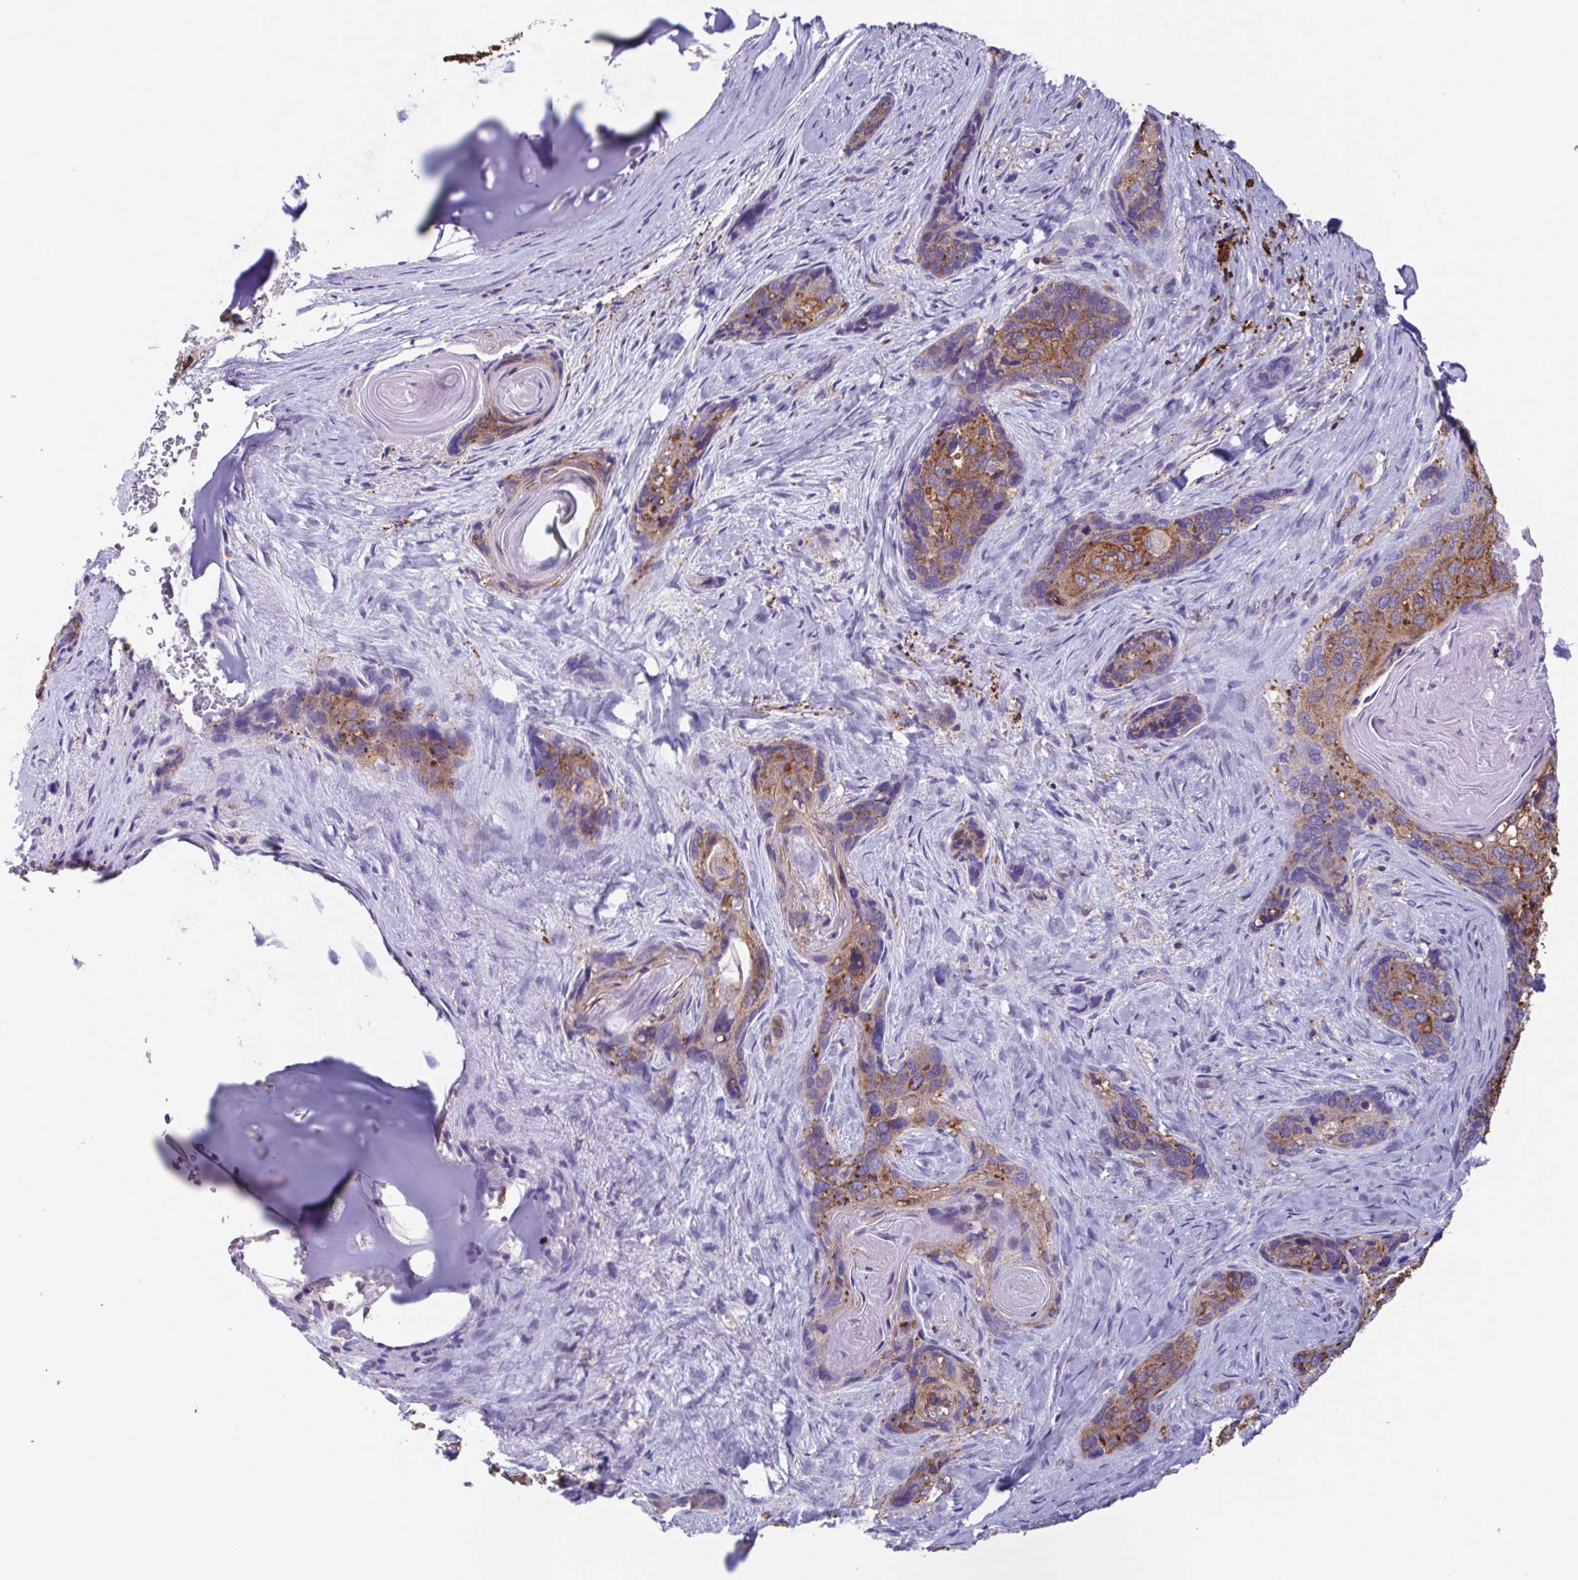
{"staining": {"intensity": "moderate", "quantity": "25%-75%", "location": "cytoplasmic/membranous"}, "tissue": "lung cancer", "cell_type": "Tumor cells", "image_type": "cancer", "snomed": [{"axis": "morphology", "description": "Squamous cell carcinoma, NOS"}, {"axis": "morphology", "description": "Squamous cell carcinoma, metastatic, NOS"}, {"axis": "topography", "description": "Lymph node"}, {"axis": "topography", "description": "Lung"}], "caption": "Lung cancer stained with a protein marker demonstrates moderate staining in tumor cells.", "gene": "TPD52", "patient": {"sex": "male", "age": 41}}